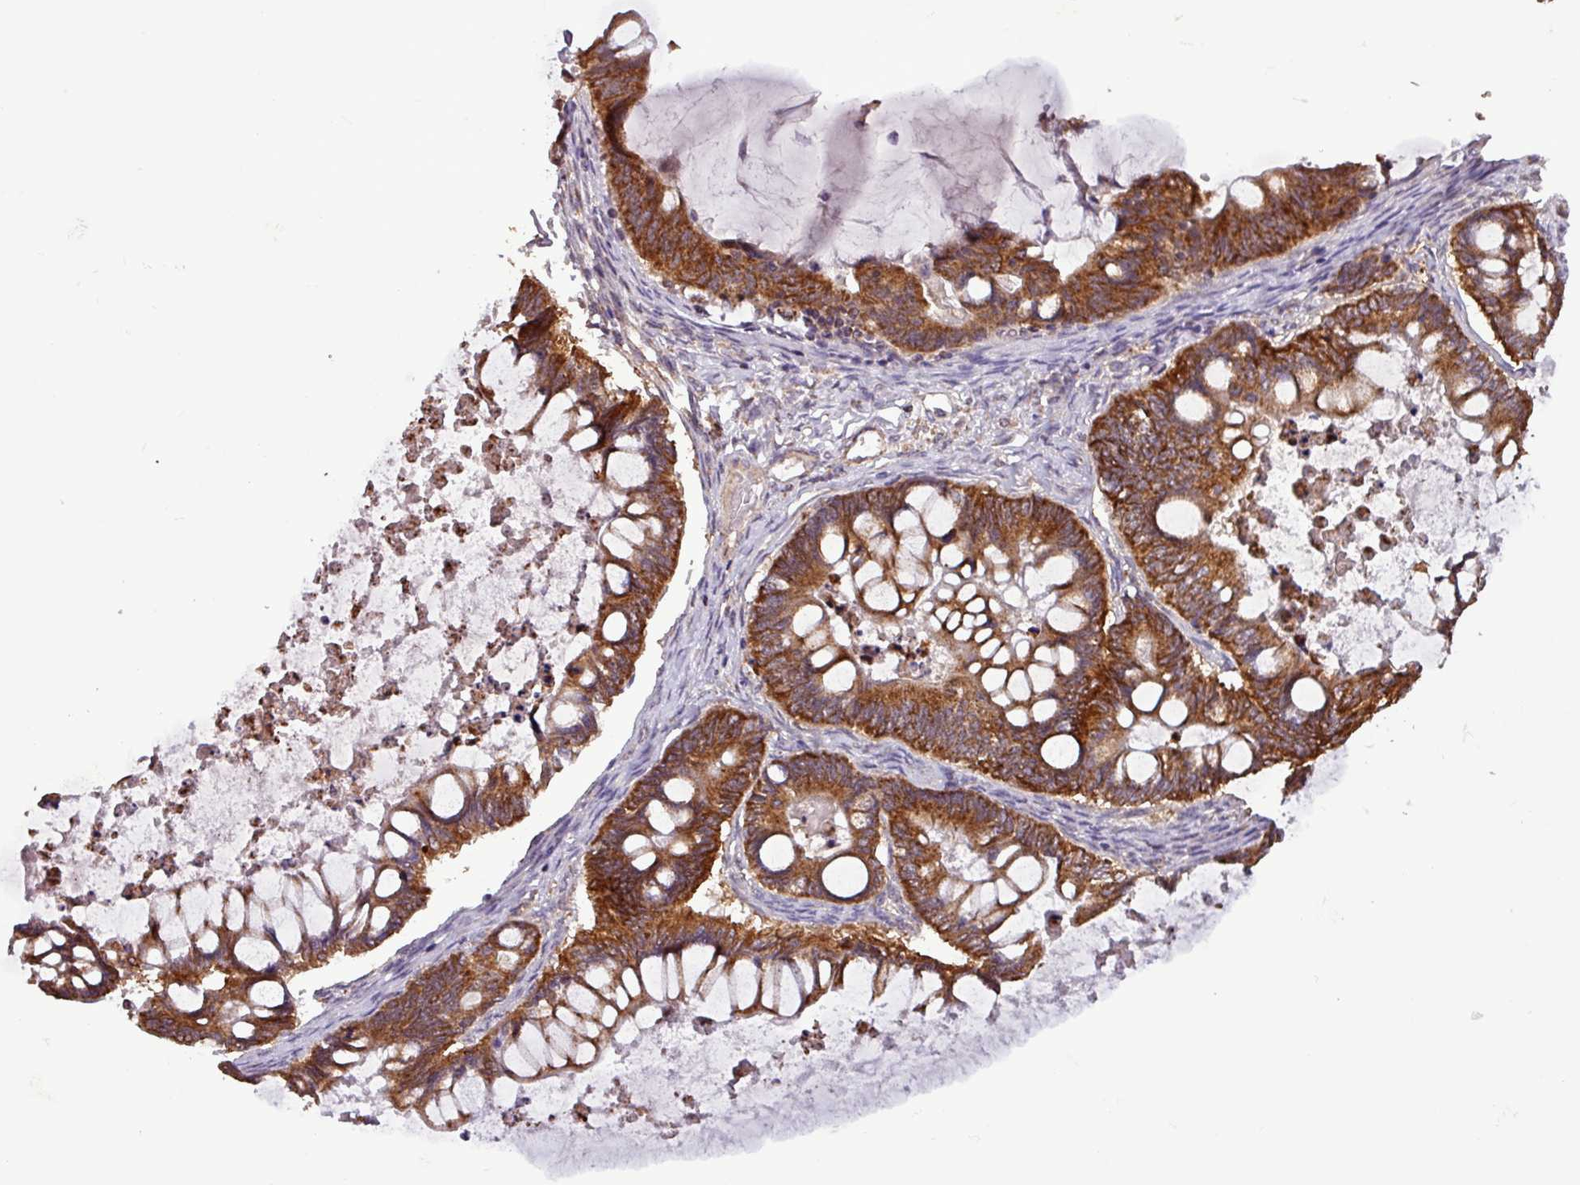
{"staining": {"intensity": "strong", "quantity": ">75%", "location": "cytoplasmic/membranous"}, "tissue": "ovarian cancer", "cell_type": "Tumor cells", "image_type": "cancer", "snomed": [{"axis": "morphology", "description": "Cystadenocarcinoma, mucinous, NOS"}, {"axis": "topography", "description": "Ovary"}], "caption": "Tumor cells show high levels of strong cytoplasmic/membranous positivity in about >75% of cells in mucinous cystadenocarcinoma (ovarian). The staining was performed using DAB to visualize the protein expression in brown, while the nuclei were stained in blue with hematoxylin (Magnification: 20x).", "gene": "MCTP2", "patient": {"sex": "female", "age": 61}}